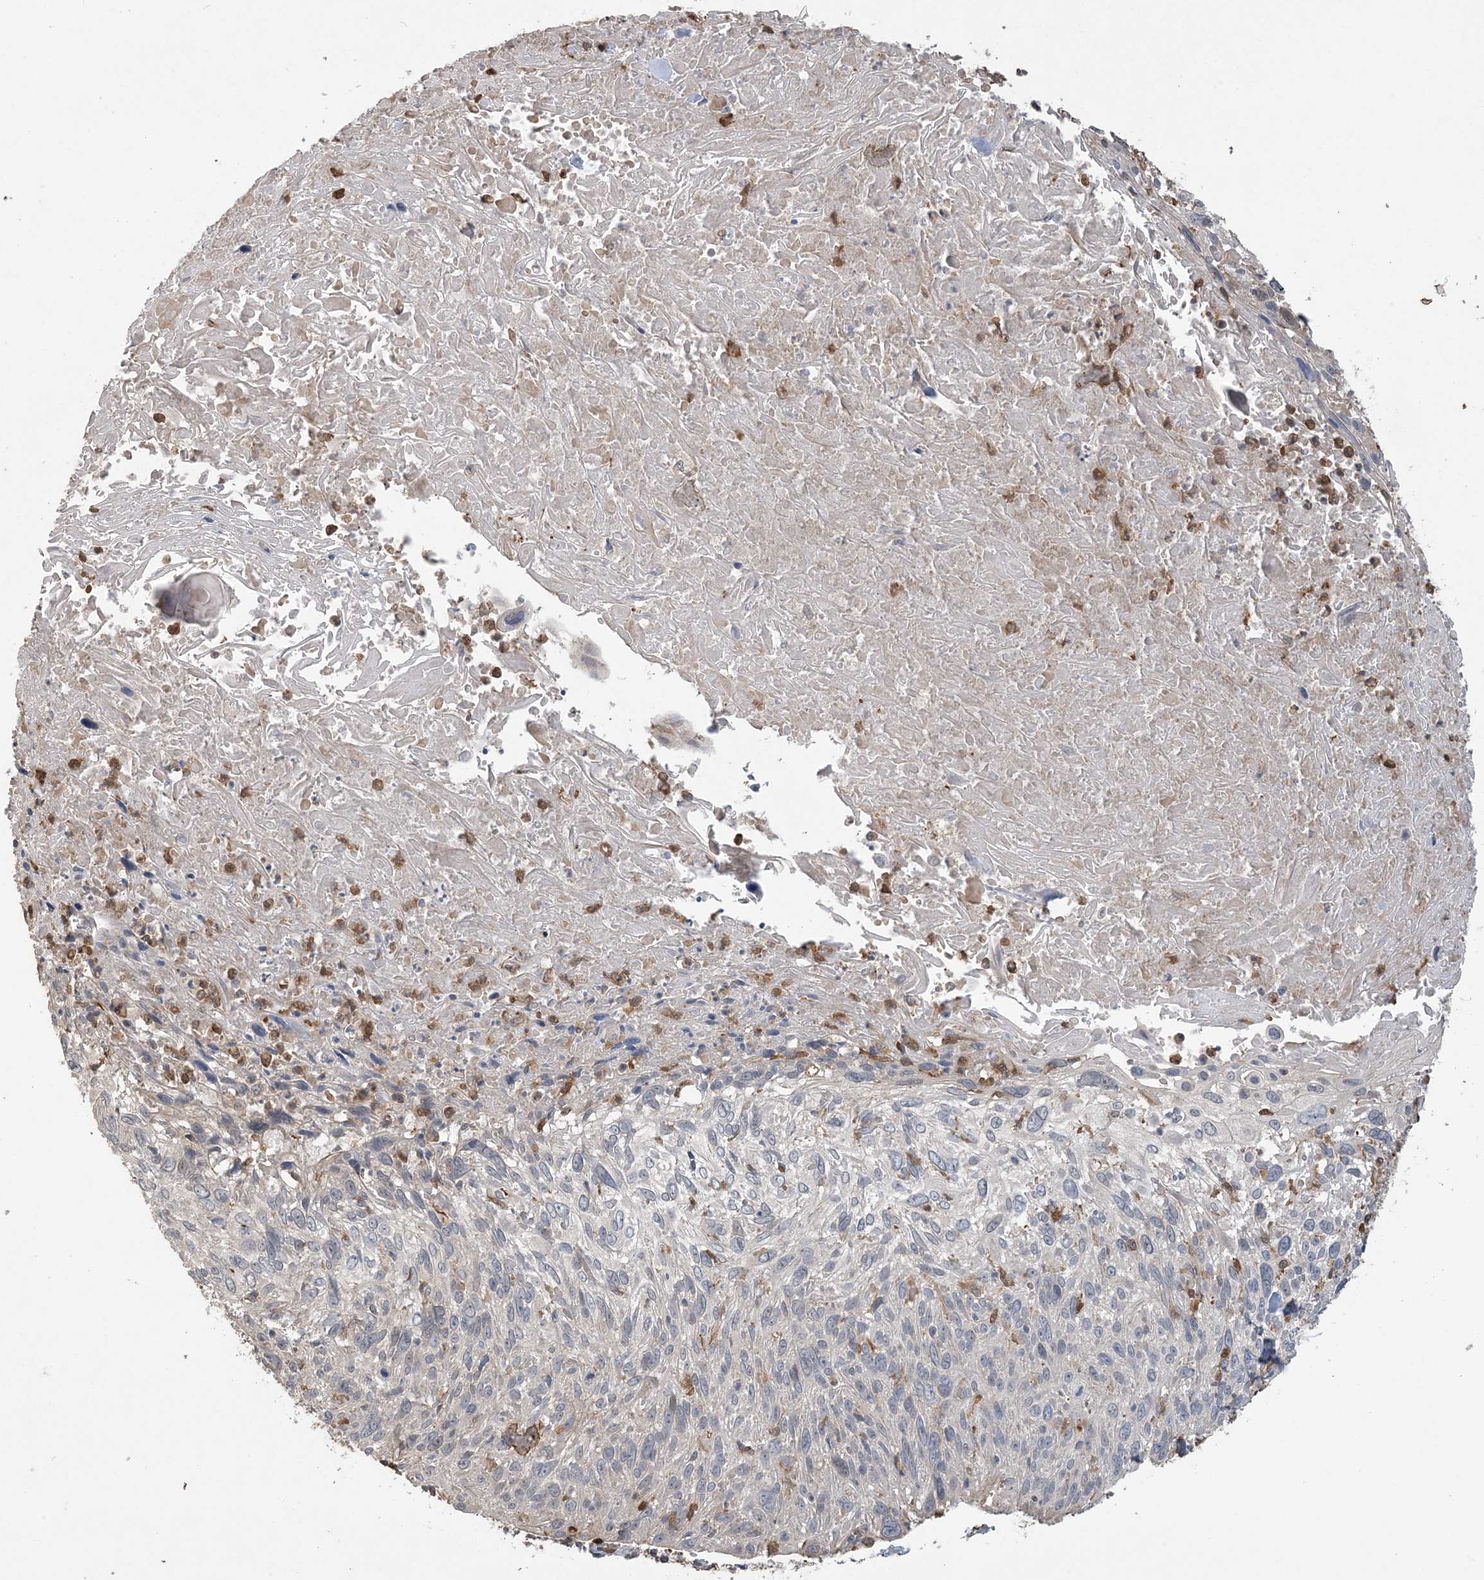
{"staining": {"intensity": "negative", "quantity": "none", "location": "none"}, "tissue": "cervical cancer", "cell_type": "Tumor cells", "image_type": "cancer", "snomed": [{"axis": "morphology", "description": "Squamous cell carcinoma, NOS"}, {"axis": "topography", "description": "Cervix"}], "caption": "High power microscopy micrograph of an IHC micrograph of squamous cell carcinoma (cervical), revealing no significant positivity in tumor cells.", "gene": "TMSB4X", "patient": {"sex": "female", "age": 51}}